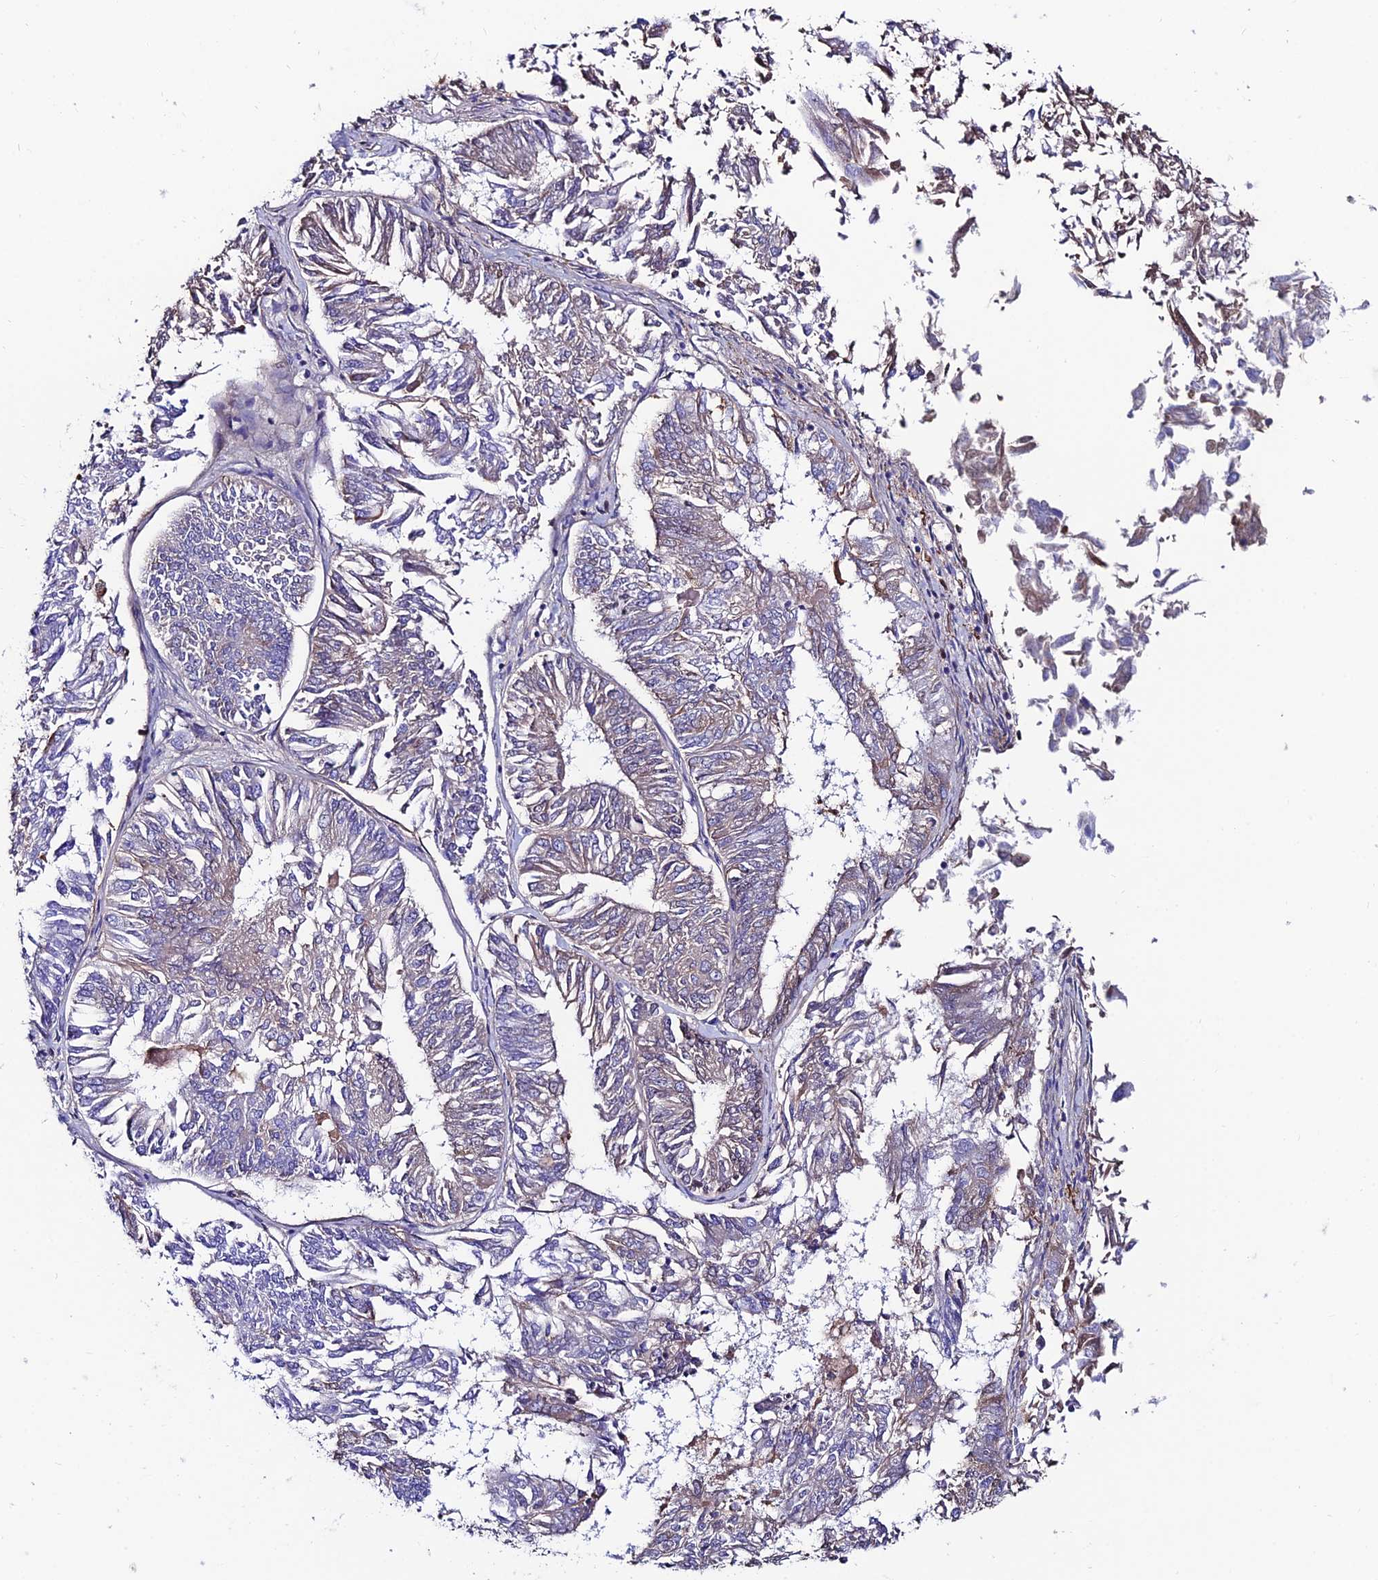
{"staining": {"intensity": "weak", "quantity": "<25%", "location": "cytoplasmic/membranous"}, "tissue": "endometrial cancer", "cell_type": "Tumor cells", "image_type": "cancer", "snomed": [{"axis": "morphology", "description": "Adenocarcinoma, NOS"}, {"axis": "topography", "description": "Endometrium"}], "caption": "Immunohistochemical staining of human endometrial adenocarcinoma demonstrates no significant staining in tumor cells. (IHC, brightfield microscopy, high magnification).", "gene": "SLC25A16", "patient": {"sex": "female", "age": 58}}